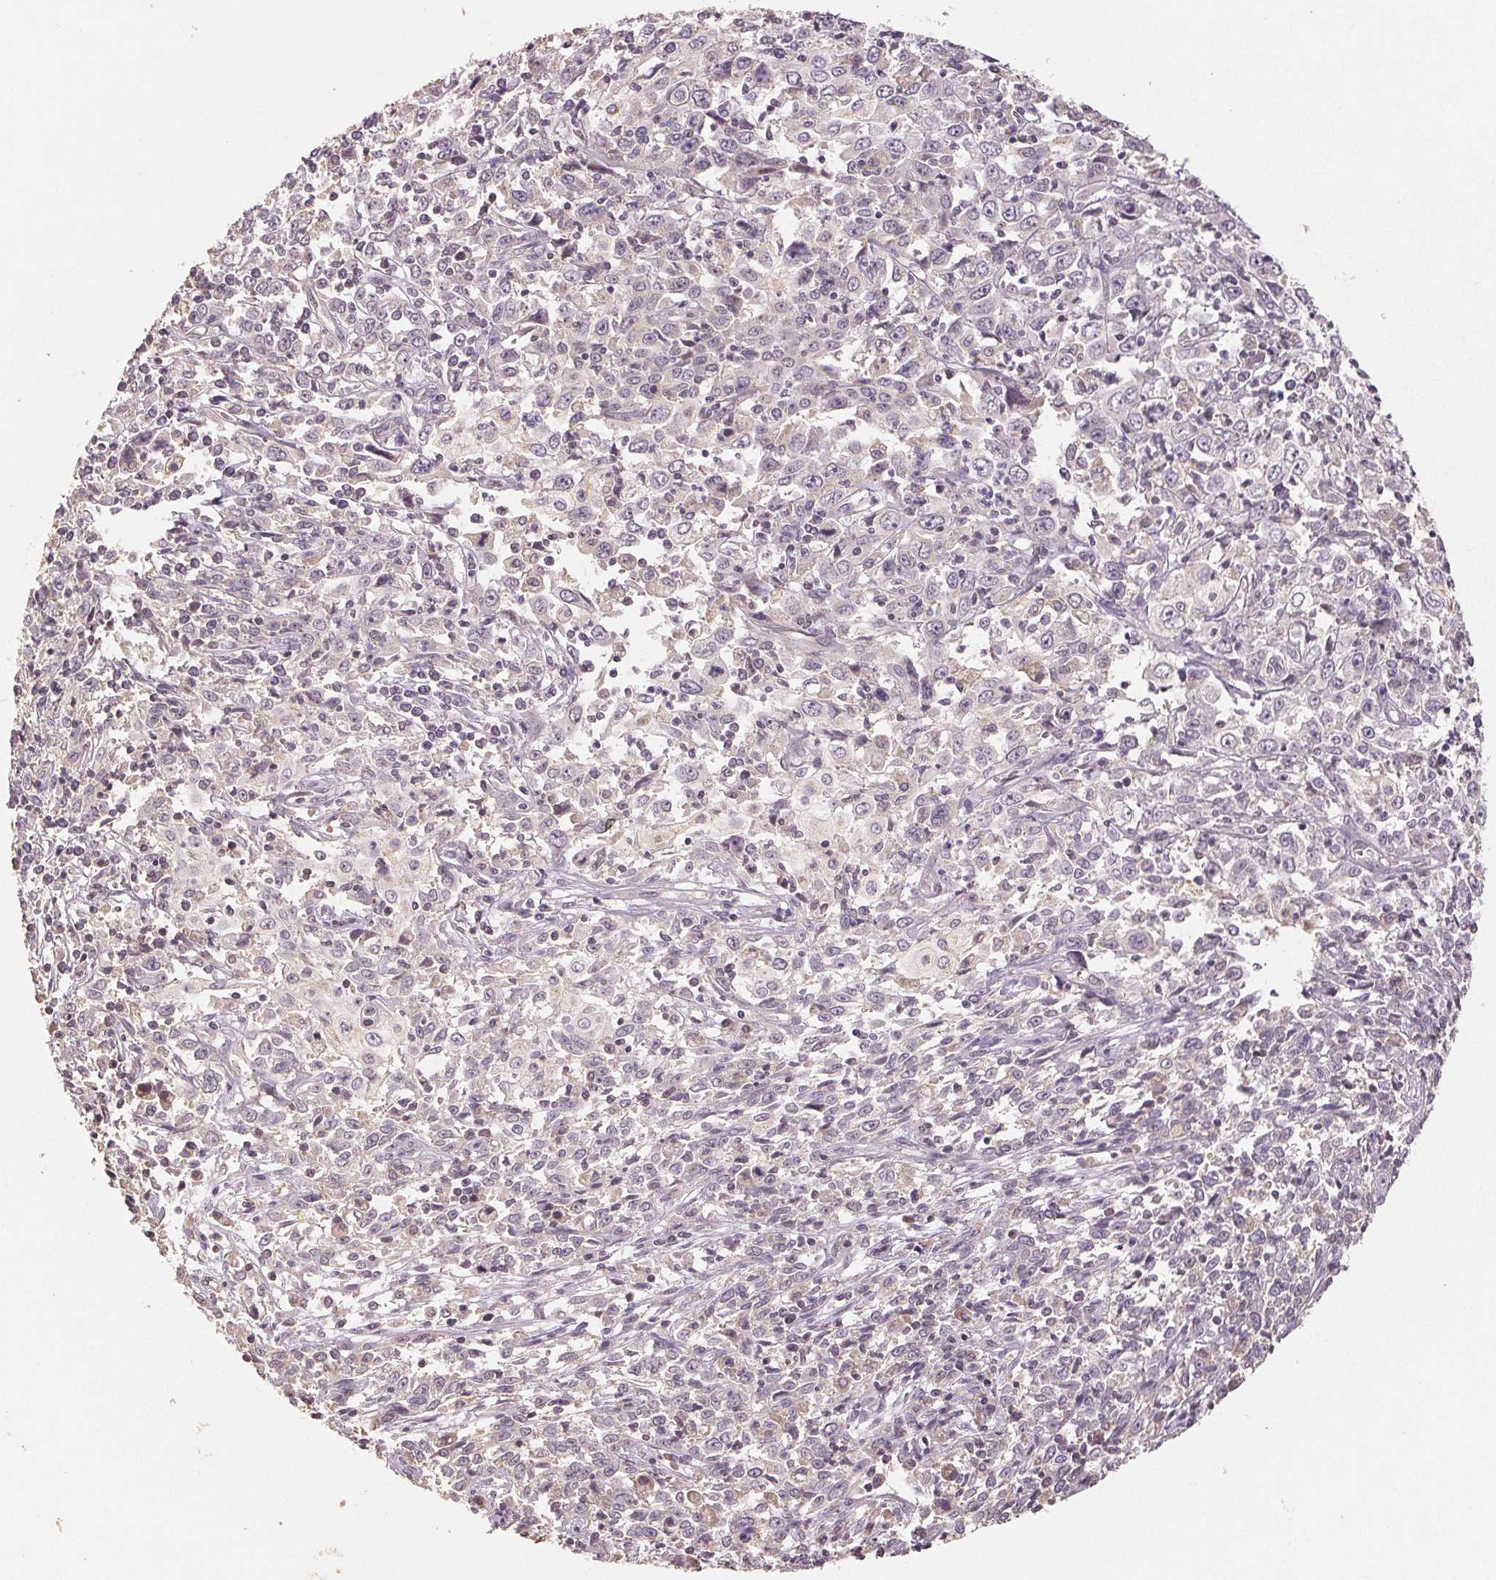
{"staining": {"intensity": "negative", "quantity": "none", "location": "none"}, "tissue": "cervical cancer", "cell_type": "Tumor cells", "image_type": "cancer", "snomed": [{"axis": "morphology", "description": "Adenocarcinoma, NOS"}, {"axis": "topography", "description": "Cervix"}], "caption": "The IHC histopathology image has no significant positivity in tumor cells of adenocarcinoma (cervical) tissue.", "gene": "COX14", "patient": {"sex": "female", "age": 40}}